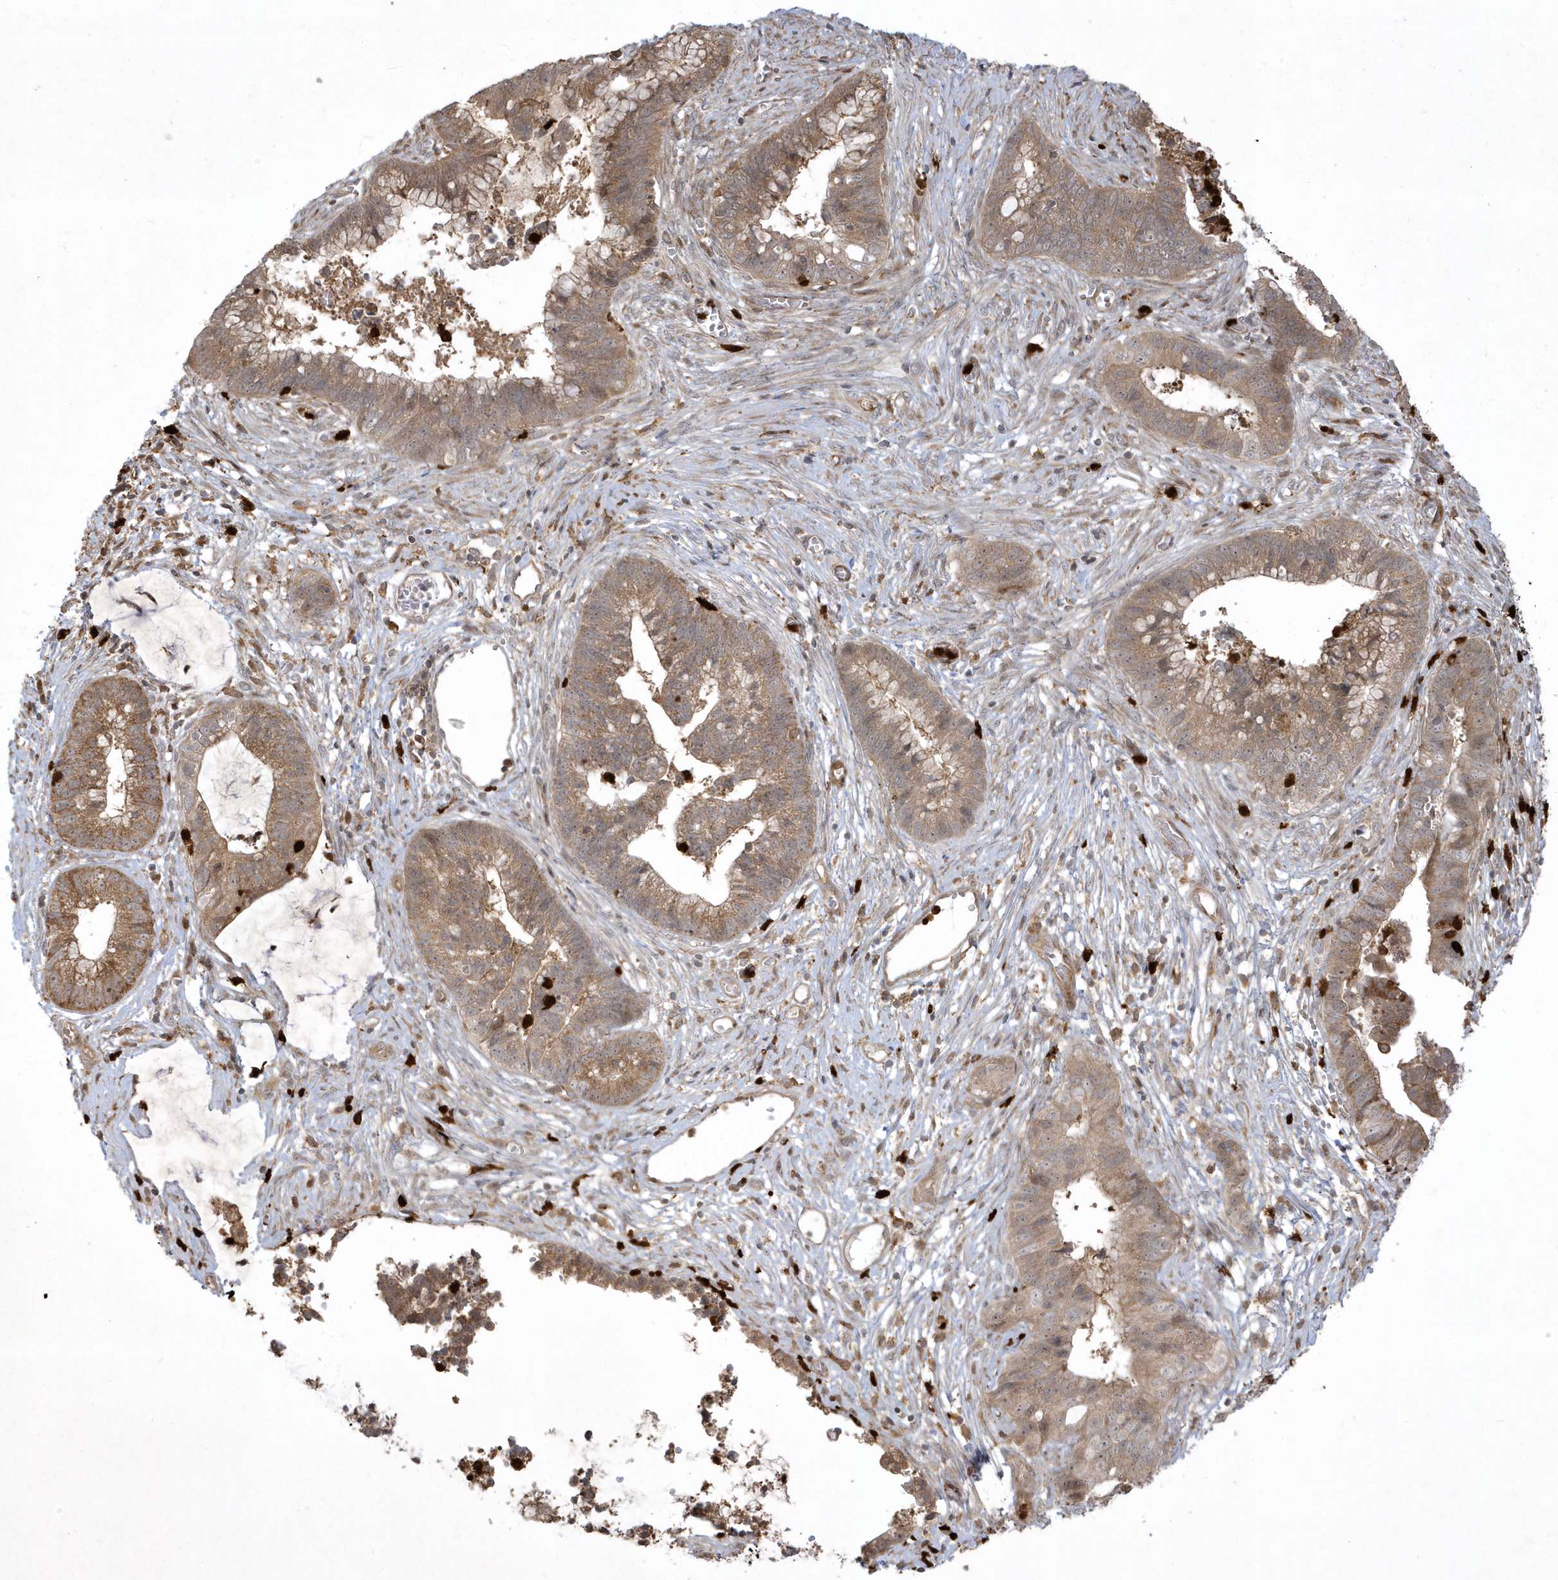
{"staining": {"intensity": "moderate", "quantity": ">75%", "location": "cytoplasmic/membranous"}, "tissue": "cervical cancer", "cell_type": "Tumor cells", "image_type": "cancer", "snomed": [{"axis": "morphology", "description": "Adenocarcinoma, NOS"}, {"axis": "topography", "description": "Cervix"}], "caption": "Moderate cytoplasmic/membranous positivity for a protein is present in about >75% of tumor cells of cervical cancer (adenocarcinoma) using immunohistochemistry.", "gene": "IFT57", "patient": {"sex": "female", "age": 44}}